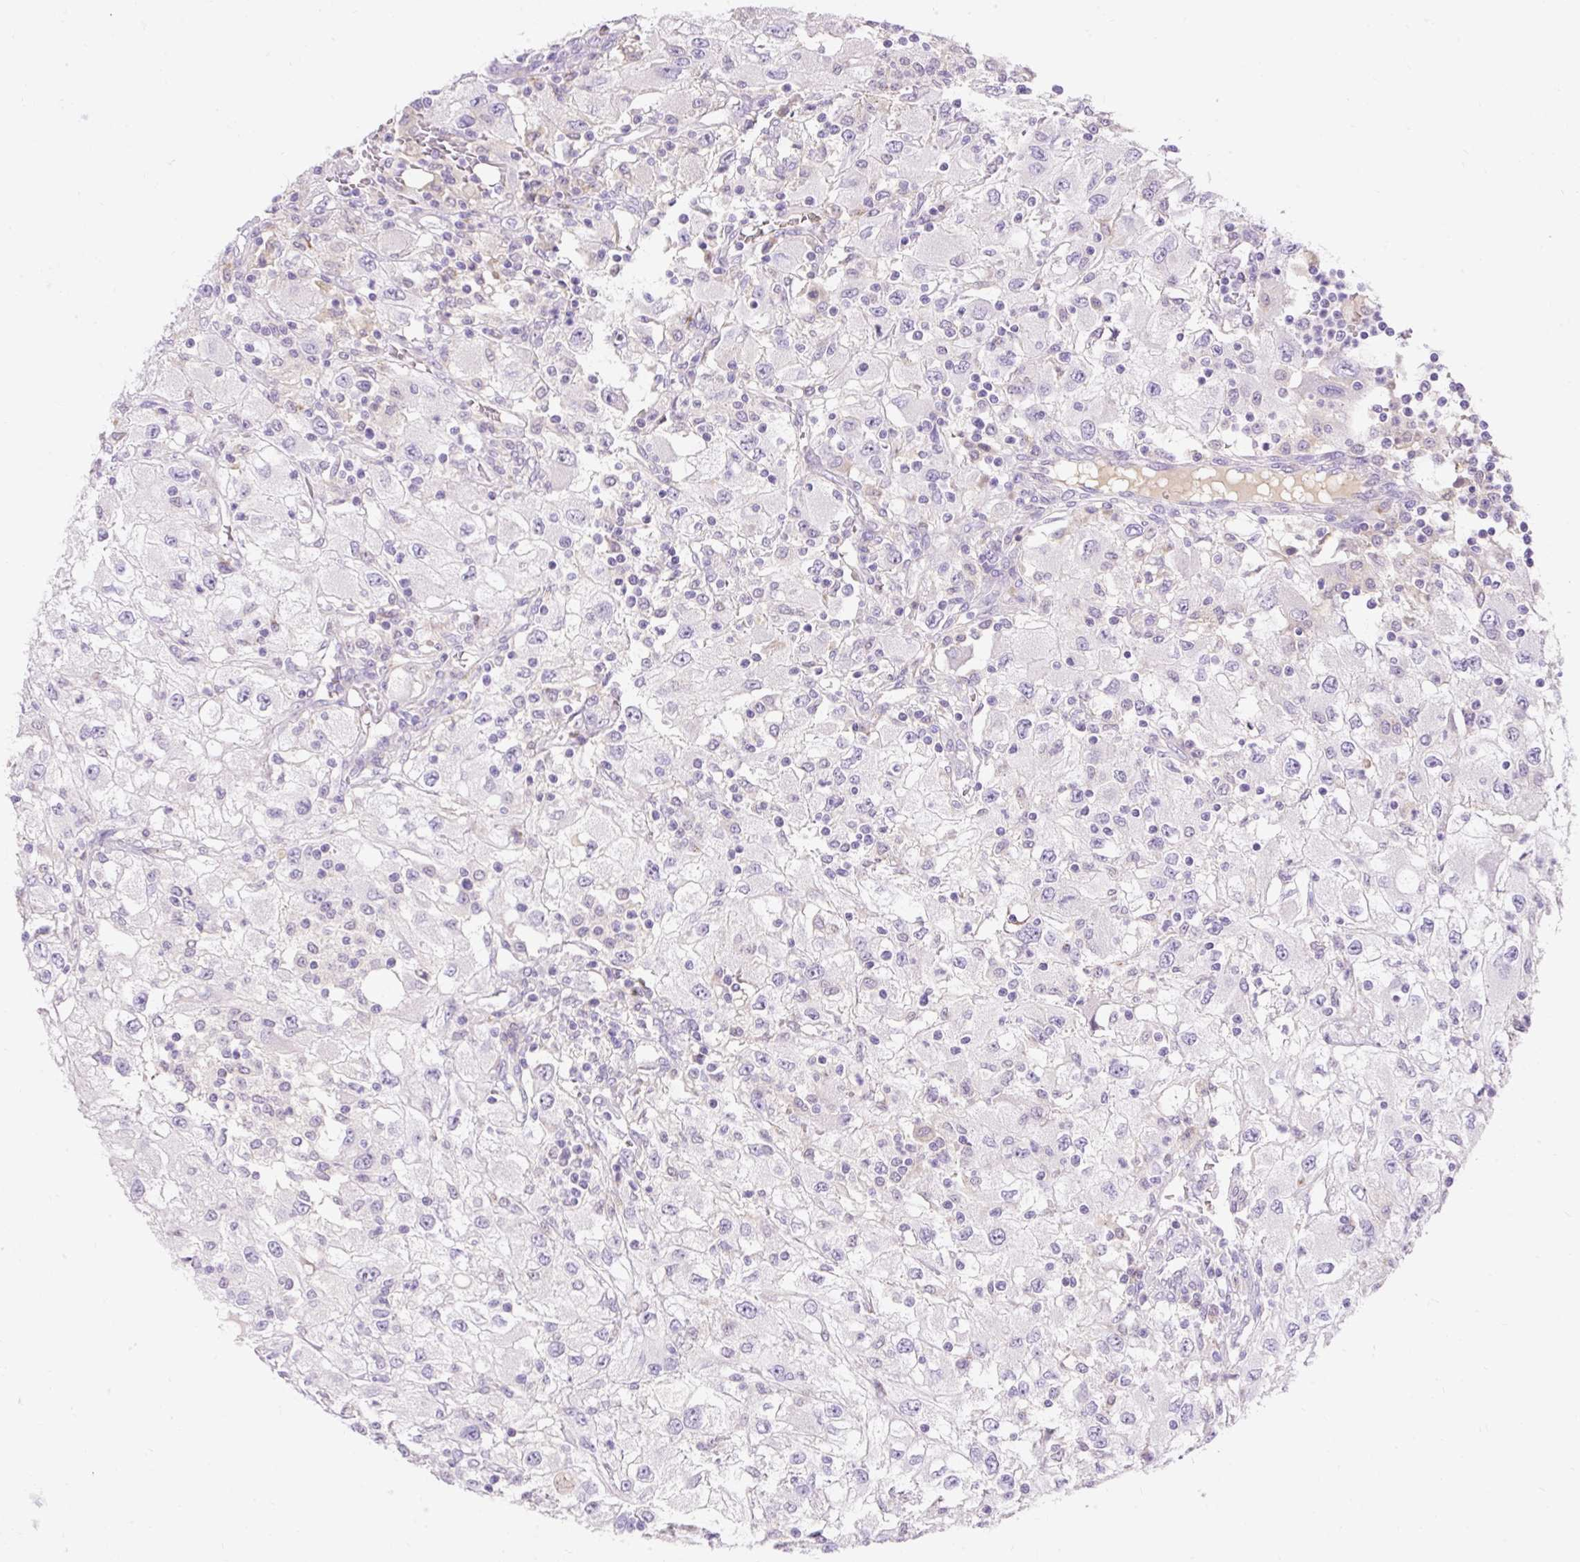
{"staining": {"intensity": "negative", "quantity": "none", "location": "none"}, "tissue": "renal cancer", "cell_type": "Tumor cells", "image_type": "cancer", "snomed": [{"axis": "morphology", "description": "Adenocarcinoma, NOS"}, {"axis": "topography", "description": "Kidney"}], "caption": "An immunohistochemistry (IHC) image of renal cancer is shown. There is no staining in tumor cells of renal cancer. (DAB immunohistochemistry (IHC), high magnification).", "gene": "TMEM150C", "patient": {"sex": "female", "age": 67}}